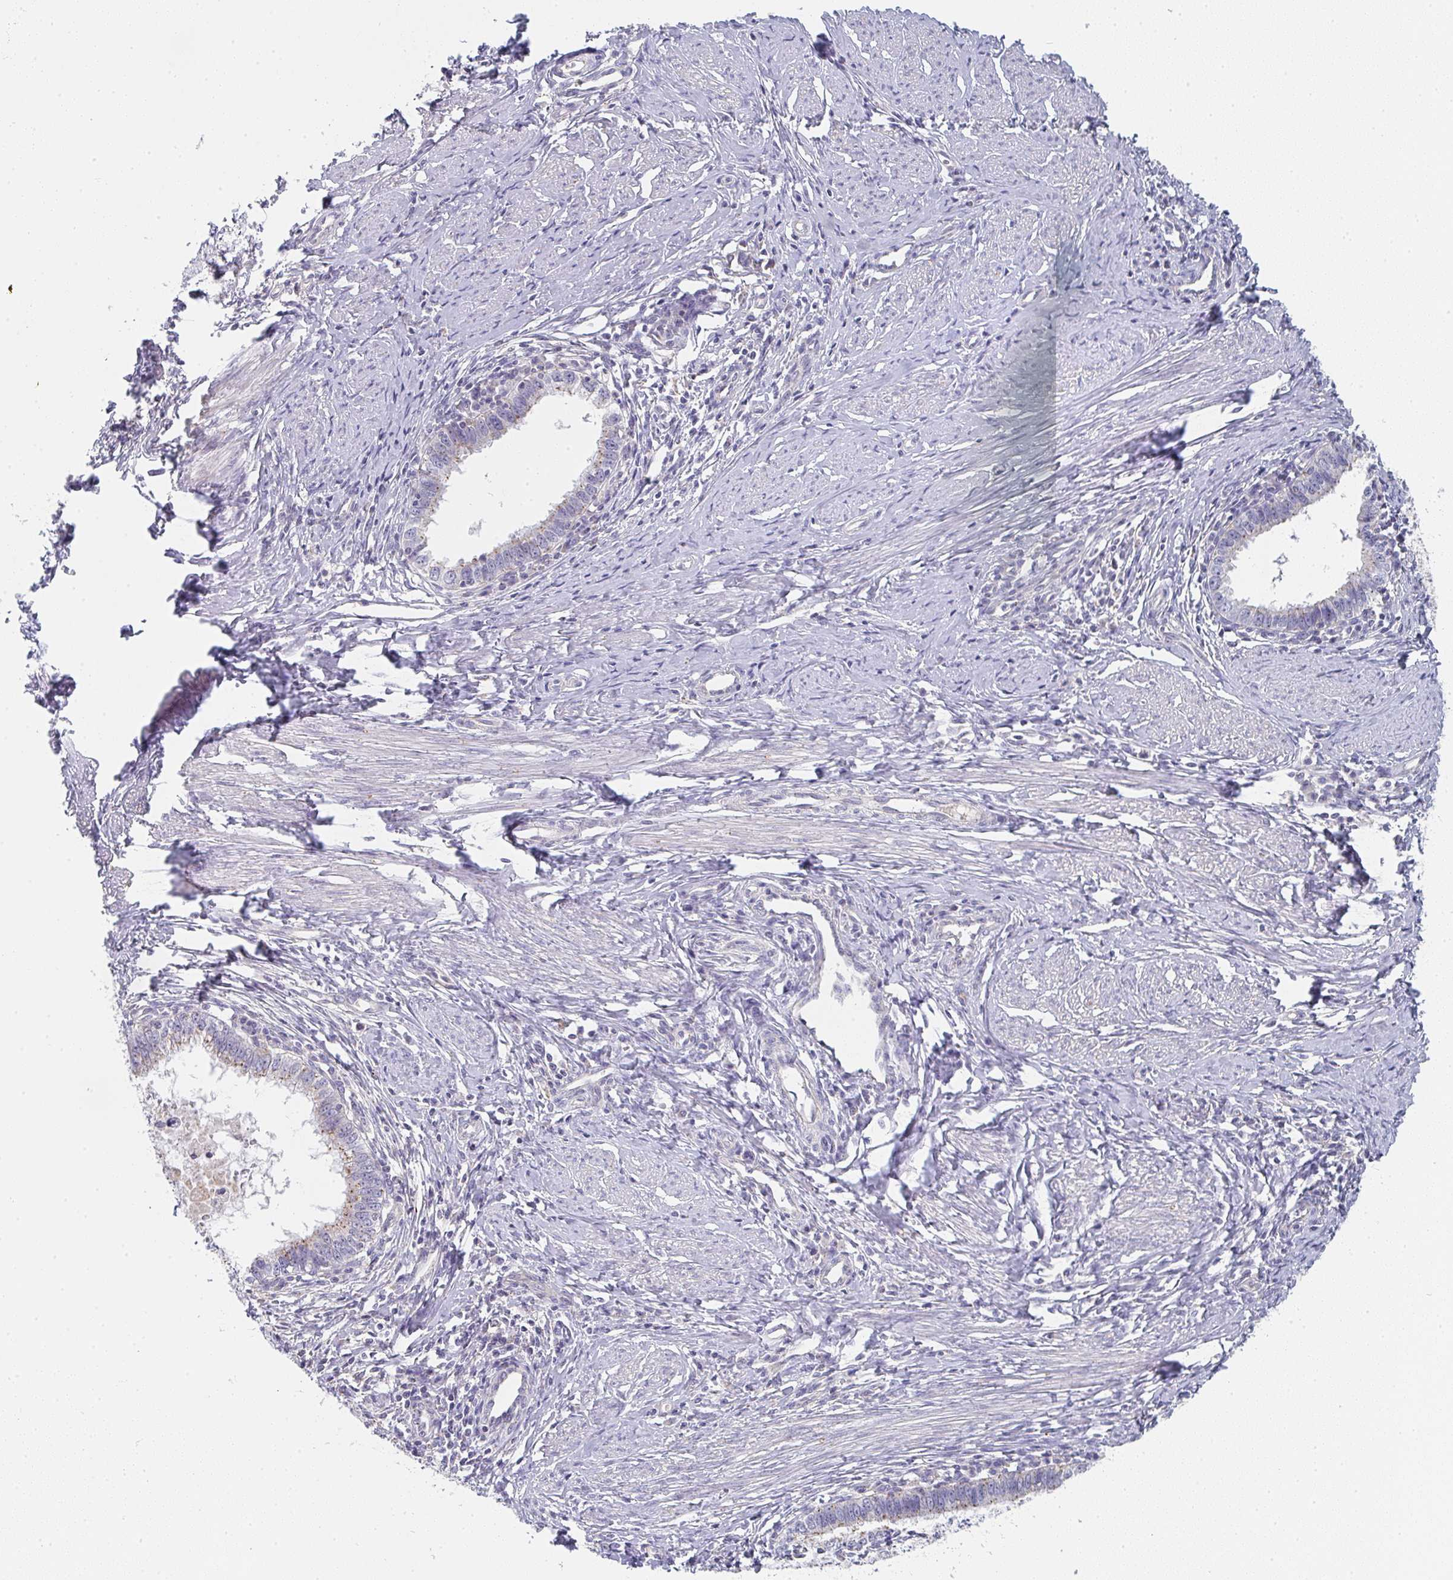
{"staining": {"intensity": "weak", "quantity": "<25%", "location": "cytoplasmic/membranous"}, "tissue": "cervical cancer", "cell_type": "Tumor cells", "image_type": "cancer", "snomed": [{"axis": "morphology", "description": "Adenocarcinoma, NOS"}, {"axis": "topography", "description": "Cervix"}], "caption": "Immunohistochemistry of human cervical cancer (adenocarcinoma) exhibits no staining in tumor cells. (DAB immunohistochemistry visualized using brightfield microscopy, high magnification).", "gene": "CHMP5", "patient": {"sex": "female", "age": 36}}